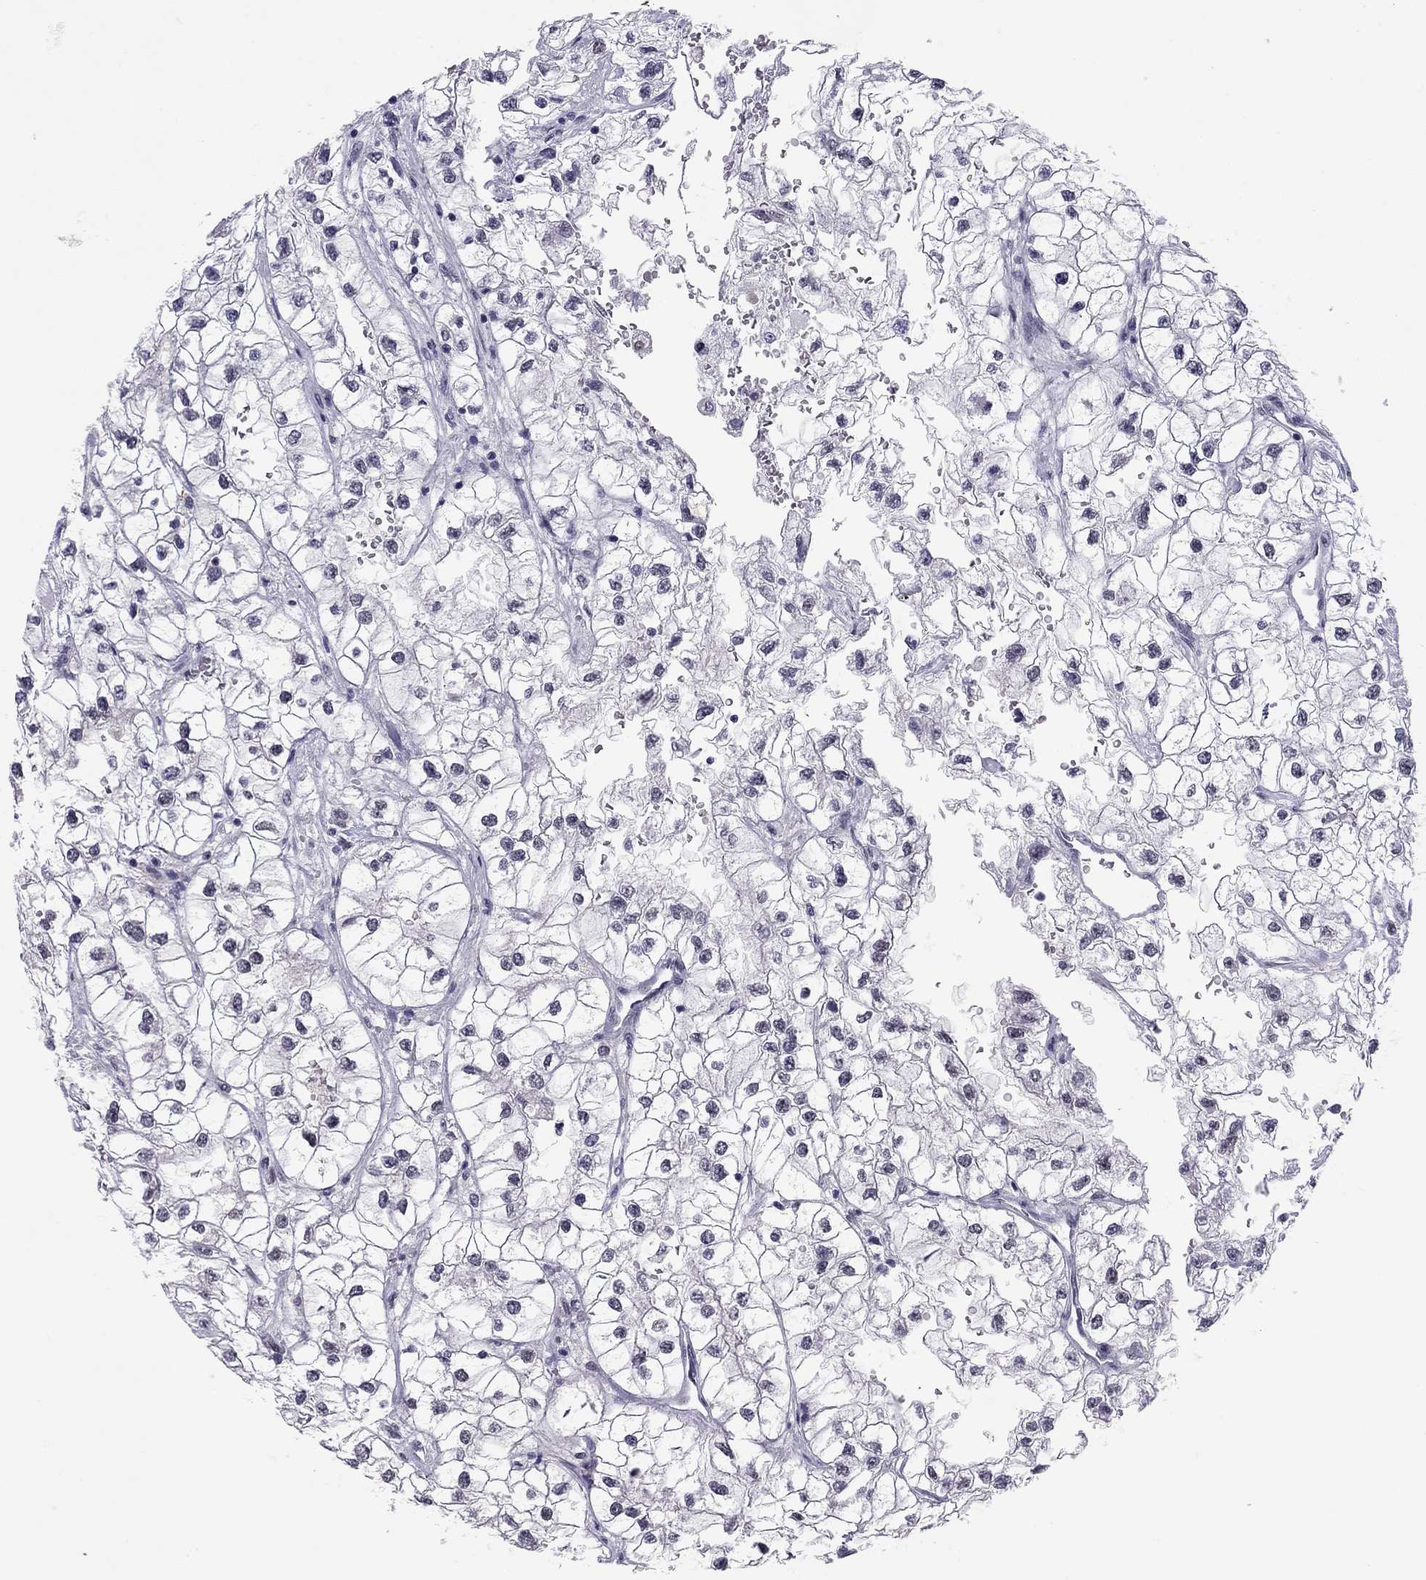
{"staining": {"intensity": "weak", "quantity": "25%-75%", "location": "nuclear"}, "tissue": "renal cancer", "cell_type": "Tumor cells", "image_type": "cancer", "snomed": [{"axis": "morphology", "description": "Adenocarcinoma, NOS"}, {"axis": "topography", "description": "Kidney"}], "caption": "Immunohistochemistry (IHC) of human adenocarcinoma (renal) displays low levels of weak nuclear staining in approximately 25%-75% of tumor cells.", "gene": "DOT1L", "patient": {"sex": "male", "age": 59}}